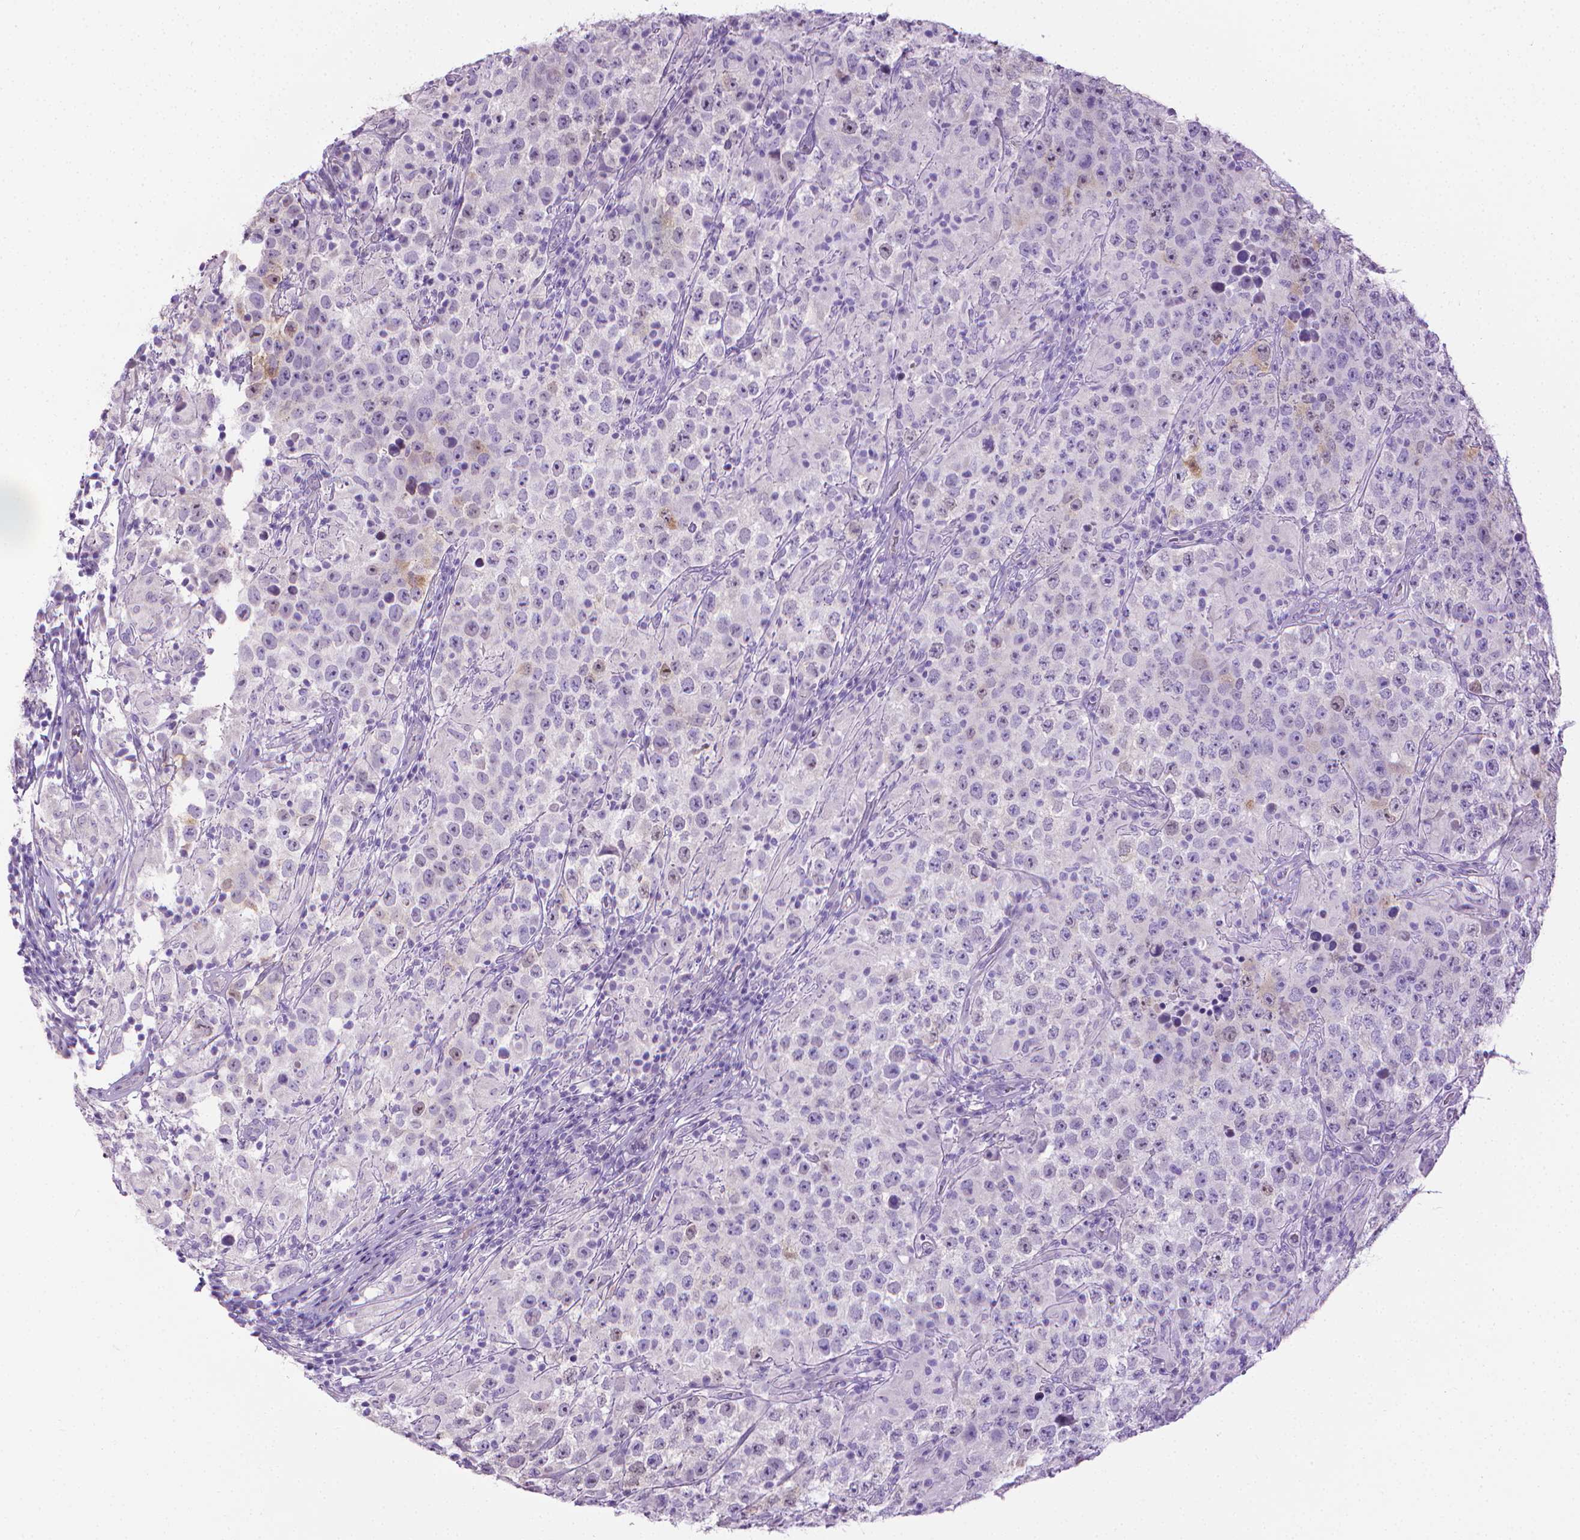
{"staining": {"intensity": "negative", "quantity": "none", "location": "none"}, "tissue": "testis cancer", "cell_type": "Tumor cells", "image_type": "cancer", "snomed": [{"axis": "morphology", "description": "Seminoma, NOS"}, {"axis": "morphology", "description": "Carcinoma, Embryonal, NOS"}, {"axis": "topography", "description": "Testis"}], "caption": "A high-resolution photomicrograph shows immunohistochemistry (IHC) staining of testis seminoma, which exhibits no significant expression in tumor cells.", "gene": "PNMA2", "patient": {"sex": "male", "age": 41}}